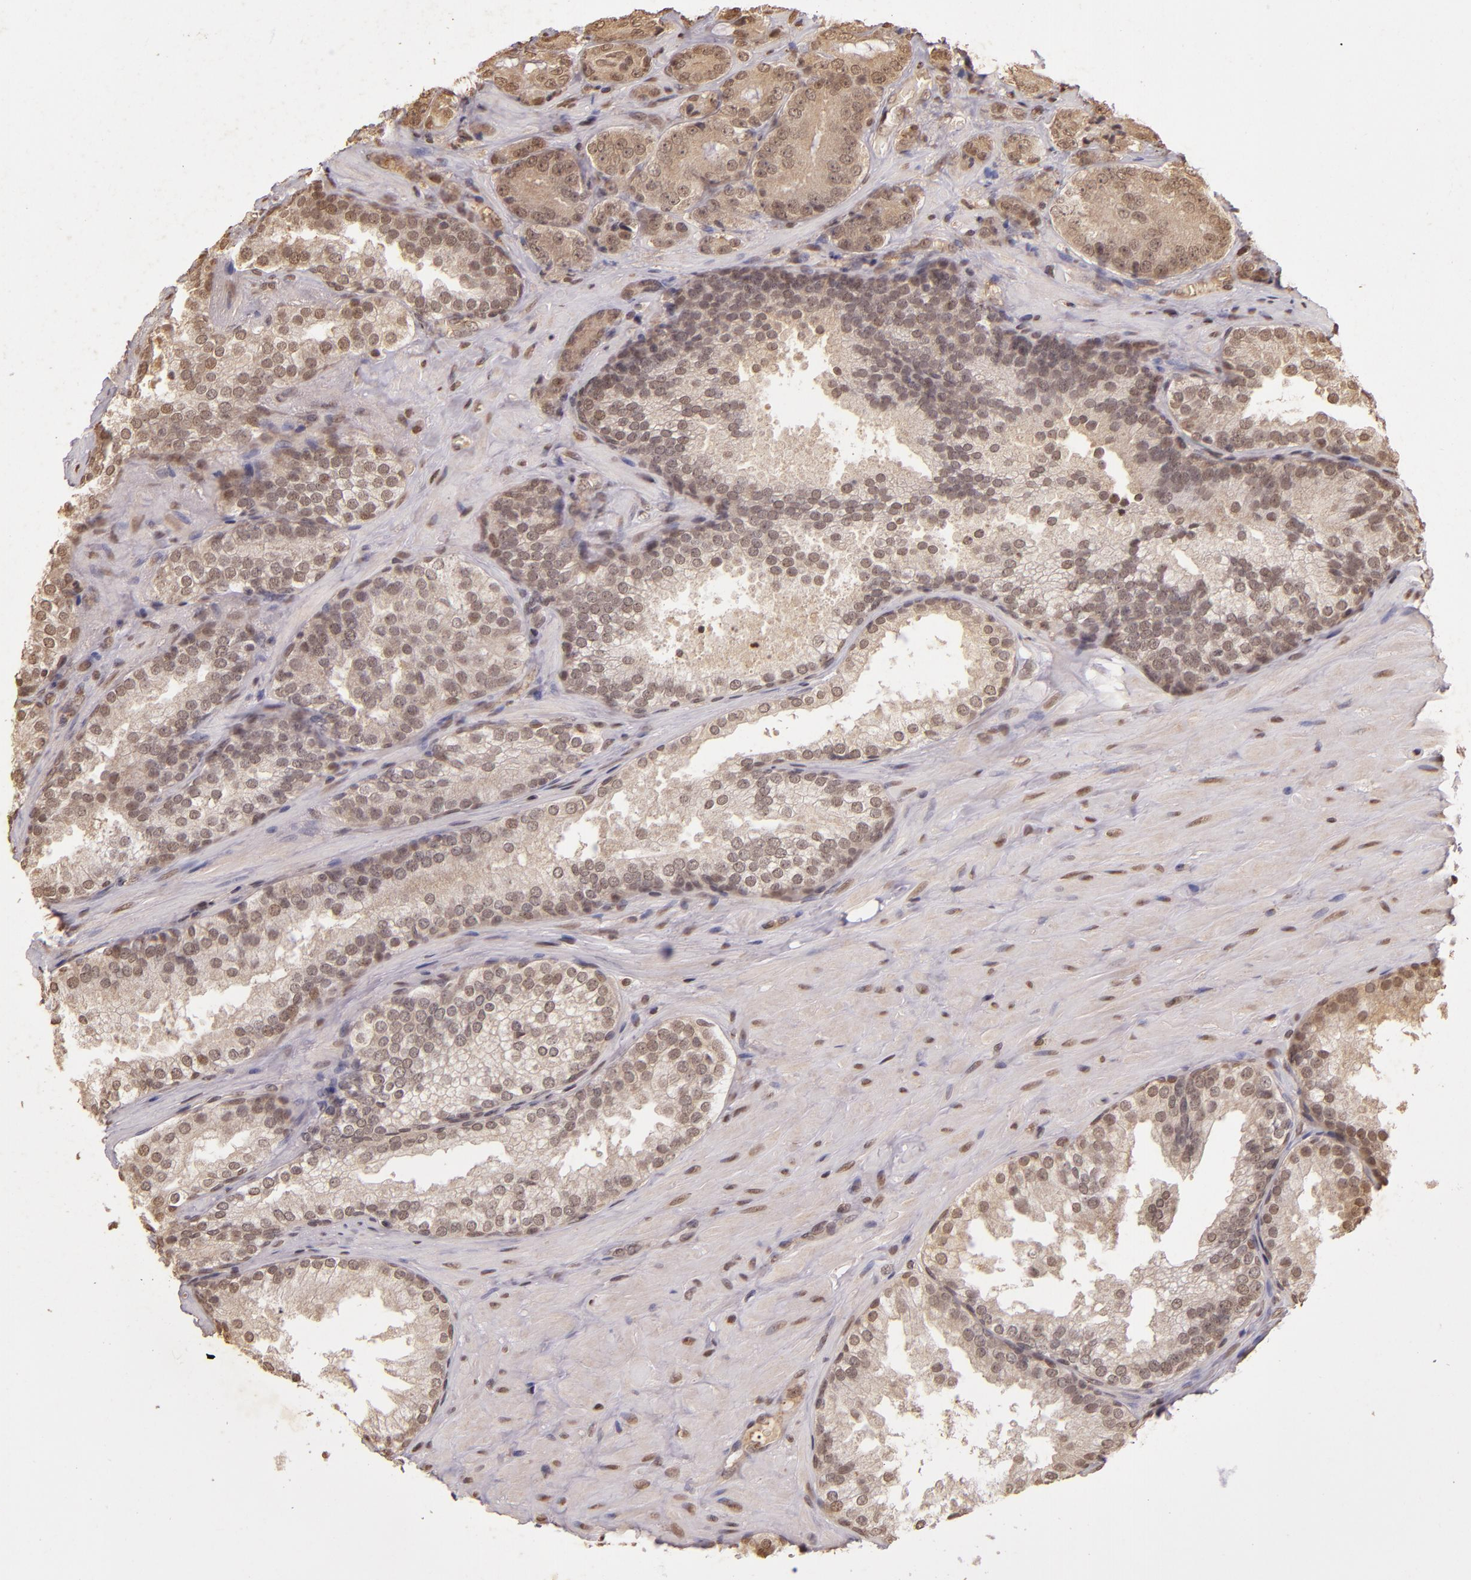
{"staining": {"intensity": "weak", "quantity": ">75%", "location": "cytoplasmic/membranous,nuclear"}, "tissue": "prostate cancer", "cell_type": "Tumor cells", "image_type": "cancer", "snomed": [{"axis": "morphology", "description": "Adenocarcinoma, High grade"}, {"axis": "topography", "description": "Prostate"}], "caption": "Prostate adenocarcinoma (high-grade) stained with a brown dye displays weak cytoplasmic/membranous and nuclear positive expression in about >75% of tumor cells.", "gene": "CUL1", "patient": {"sex": "male", "age": 70}}